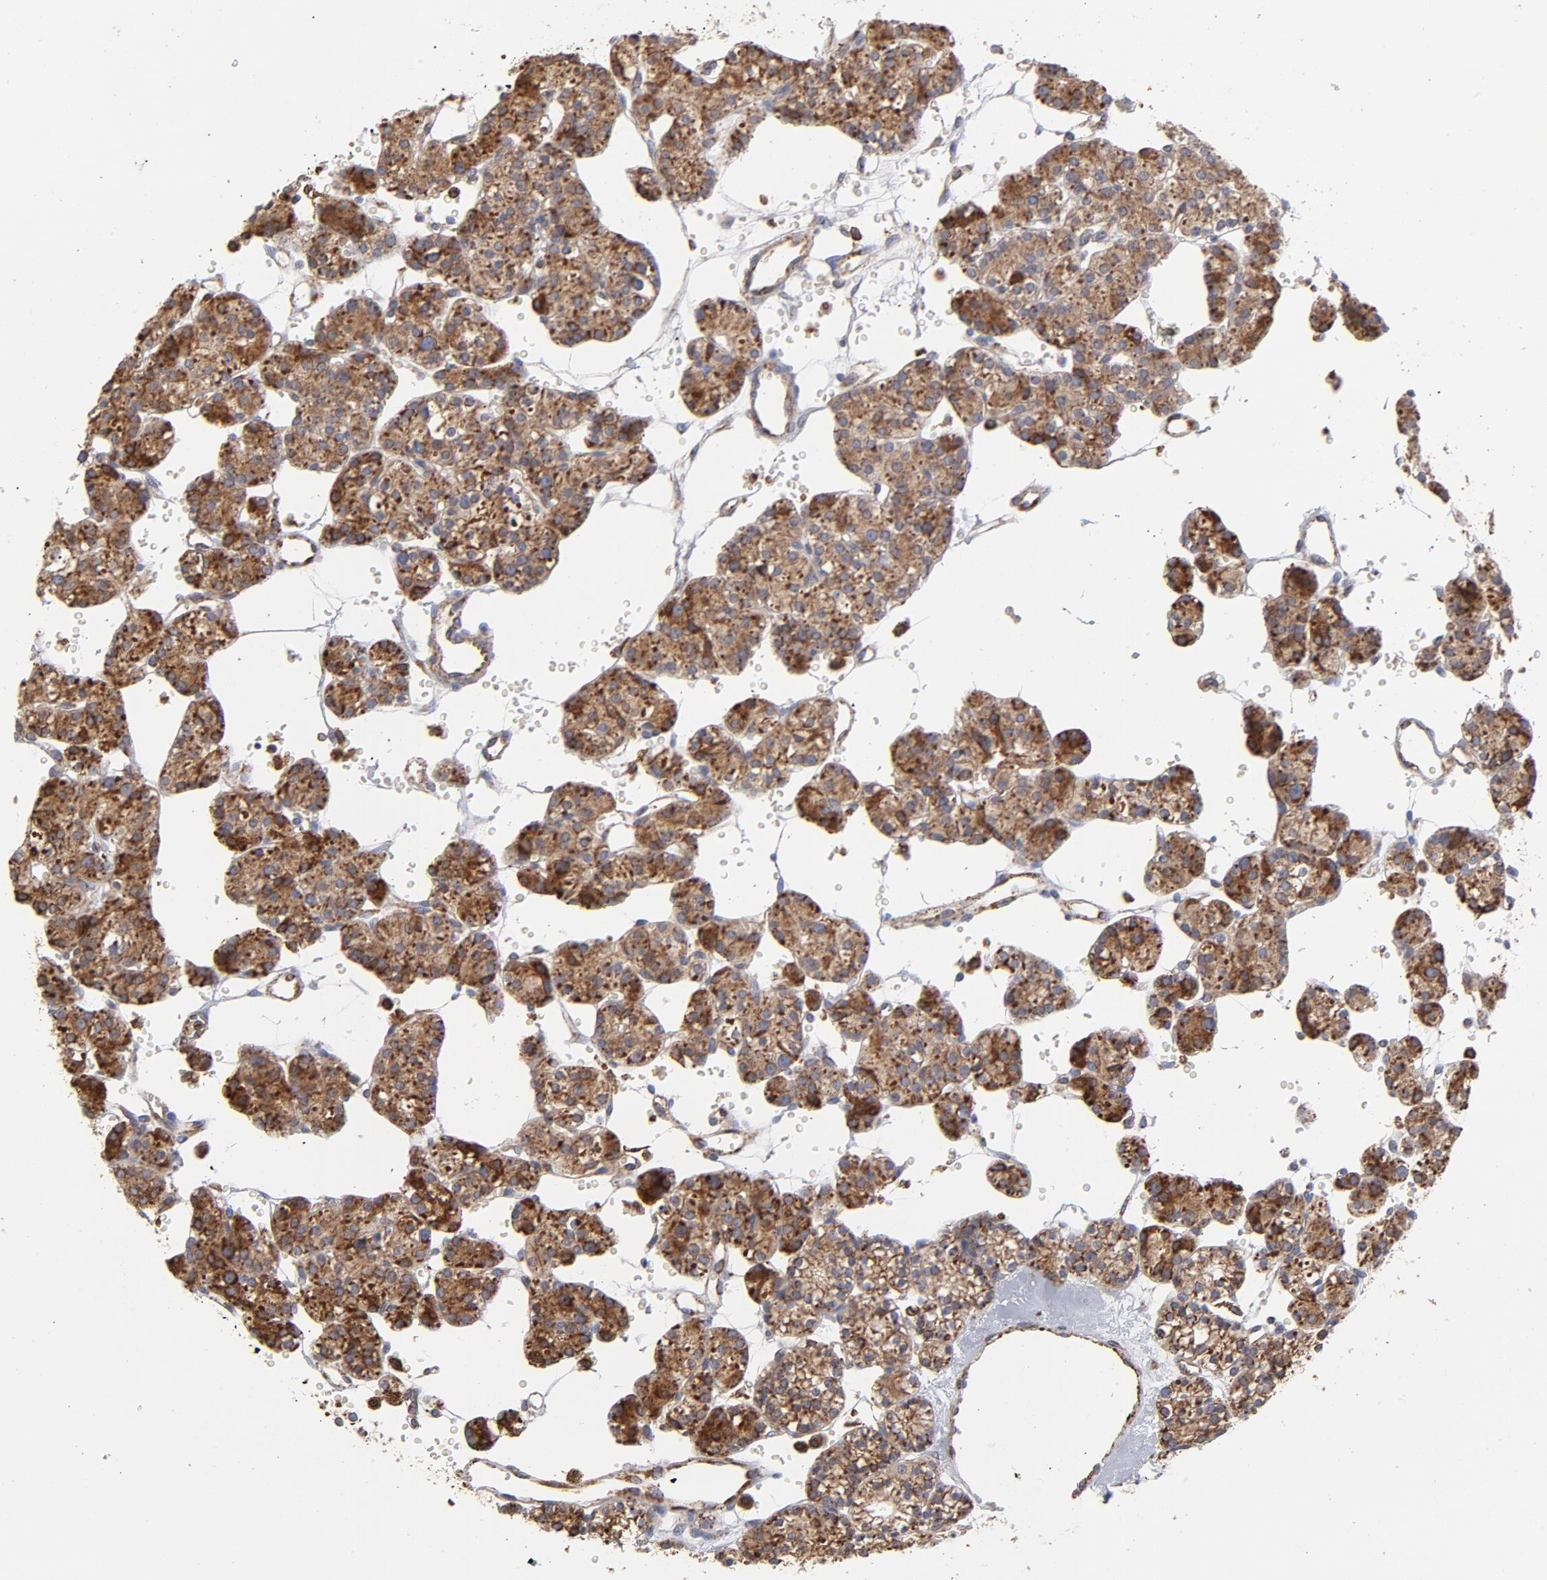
{"staining": {"intensity": "moderate", "quantity": ">75%", "location": "cytoplasmic/membranous"}, "tissue": "parathyroid gland", "cell_type": "Glandular cells", "image_type": "normal", "snomed": [{"axis": "morphology", "description": "Normal tissue, NOS"}, {"axis": "topography", "description": "Parathyroid gland"}], "caption": "Parathyroid gland stained for a protein shows moderate cytoplasmic/membranous positivity in glandular cells. (brown staining indicates protein expression, while blue staining denotes nuclei).", "gene": "CANX", "patient": {"sex": "female", "age": 64}}